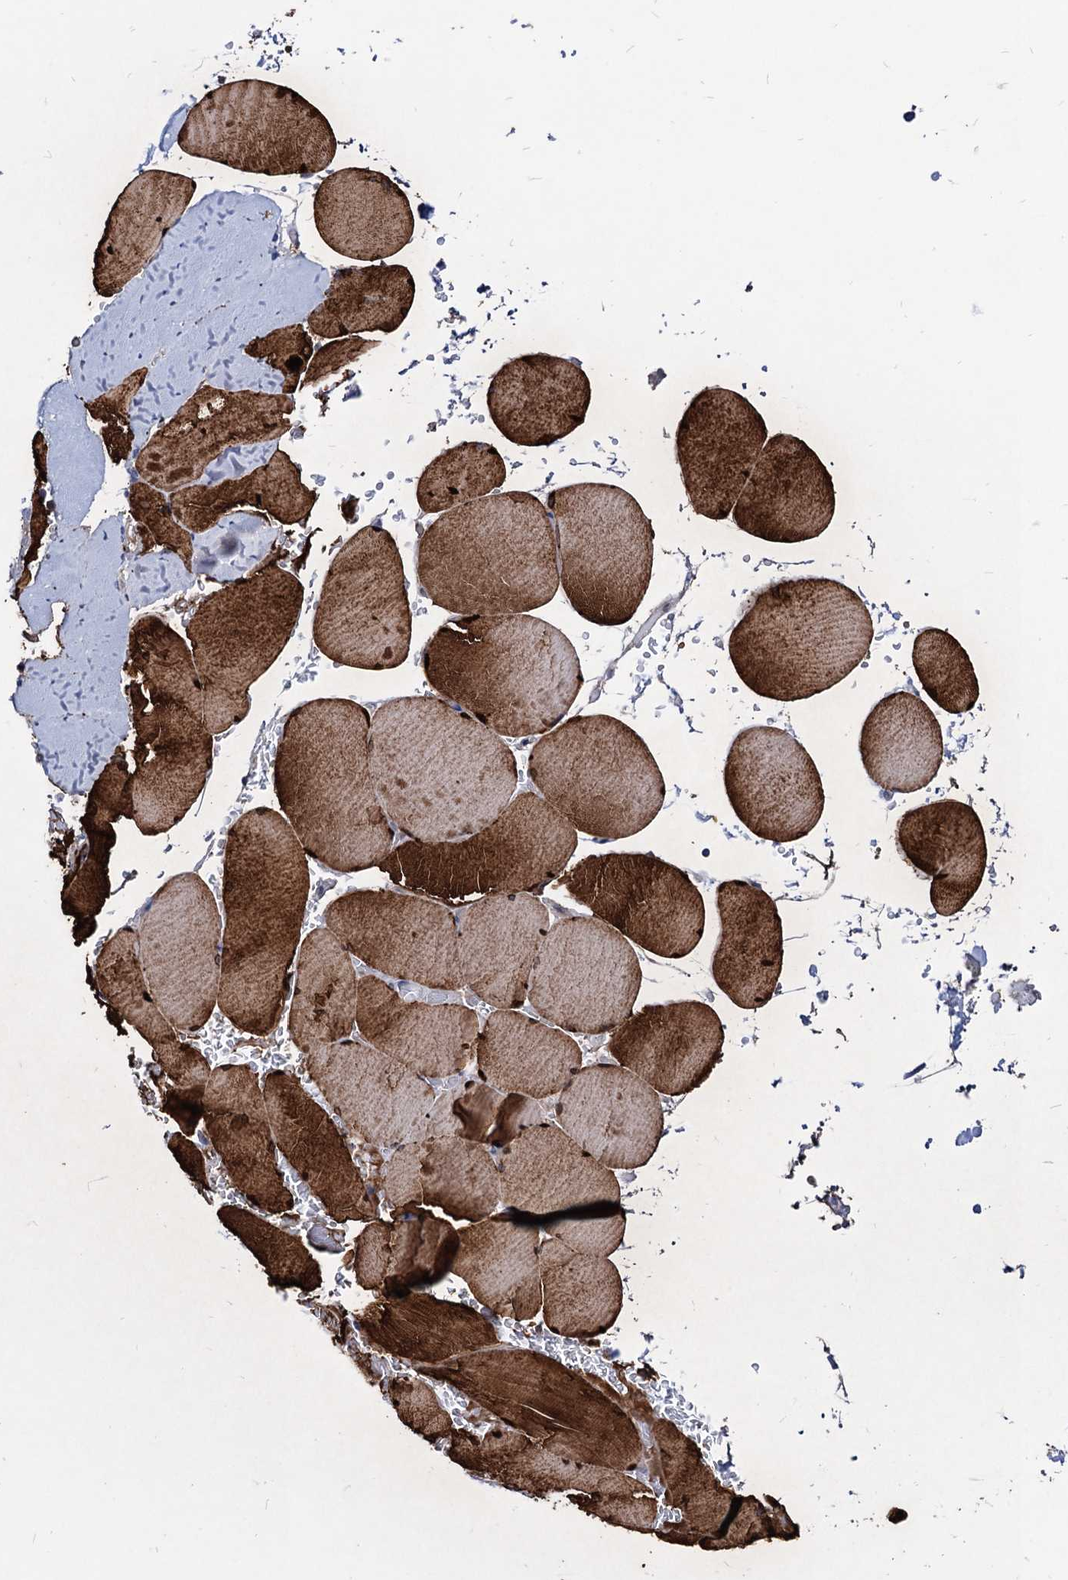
{"staining": {"intensity": "strong", "quantity": ">75%", "location": "cytoplasmic/membranous"}, "tissue": "skeletal muscle", "cell_type": "Myocytes", "image_type": "normal", "snomed": [{"axis": "morphology", "description": "Normal tissue, NOS"}, {"axis": "topography", "description": "Skeletal muscle"}, {"axis": "topography", "description": "Head-Neck"}], "caption": "A micrograph showing strong cytoplasmic/membranous positivity in approximately >75% of myocytes in normal skeletal muscle, as visualized by brown immunohistochemical staining.", "gene": "CPPED1", "patient": {"sex": "male", "age": 66}}